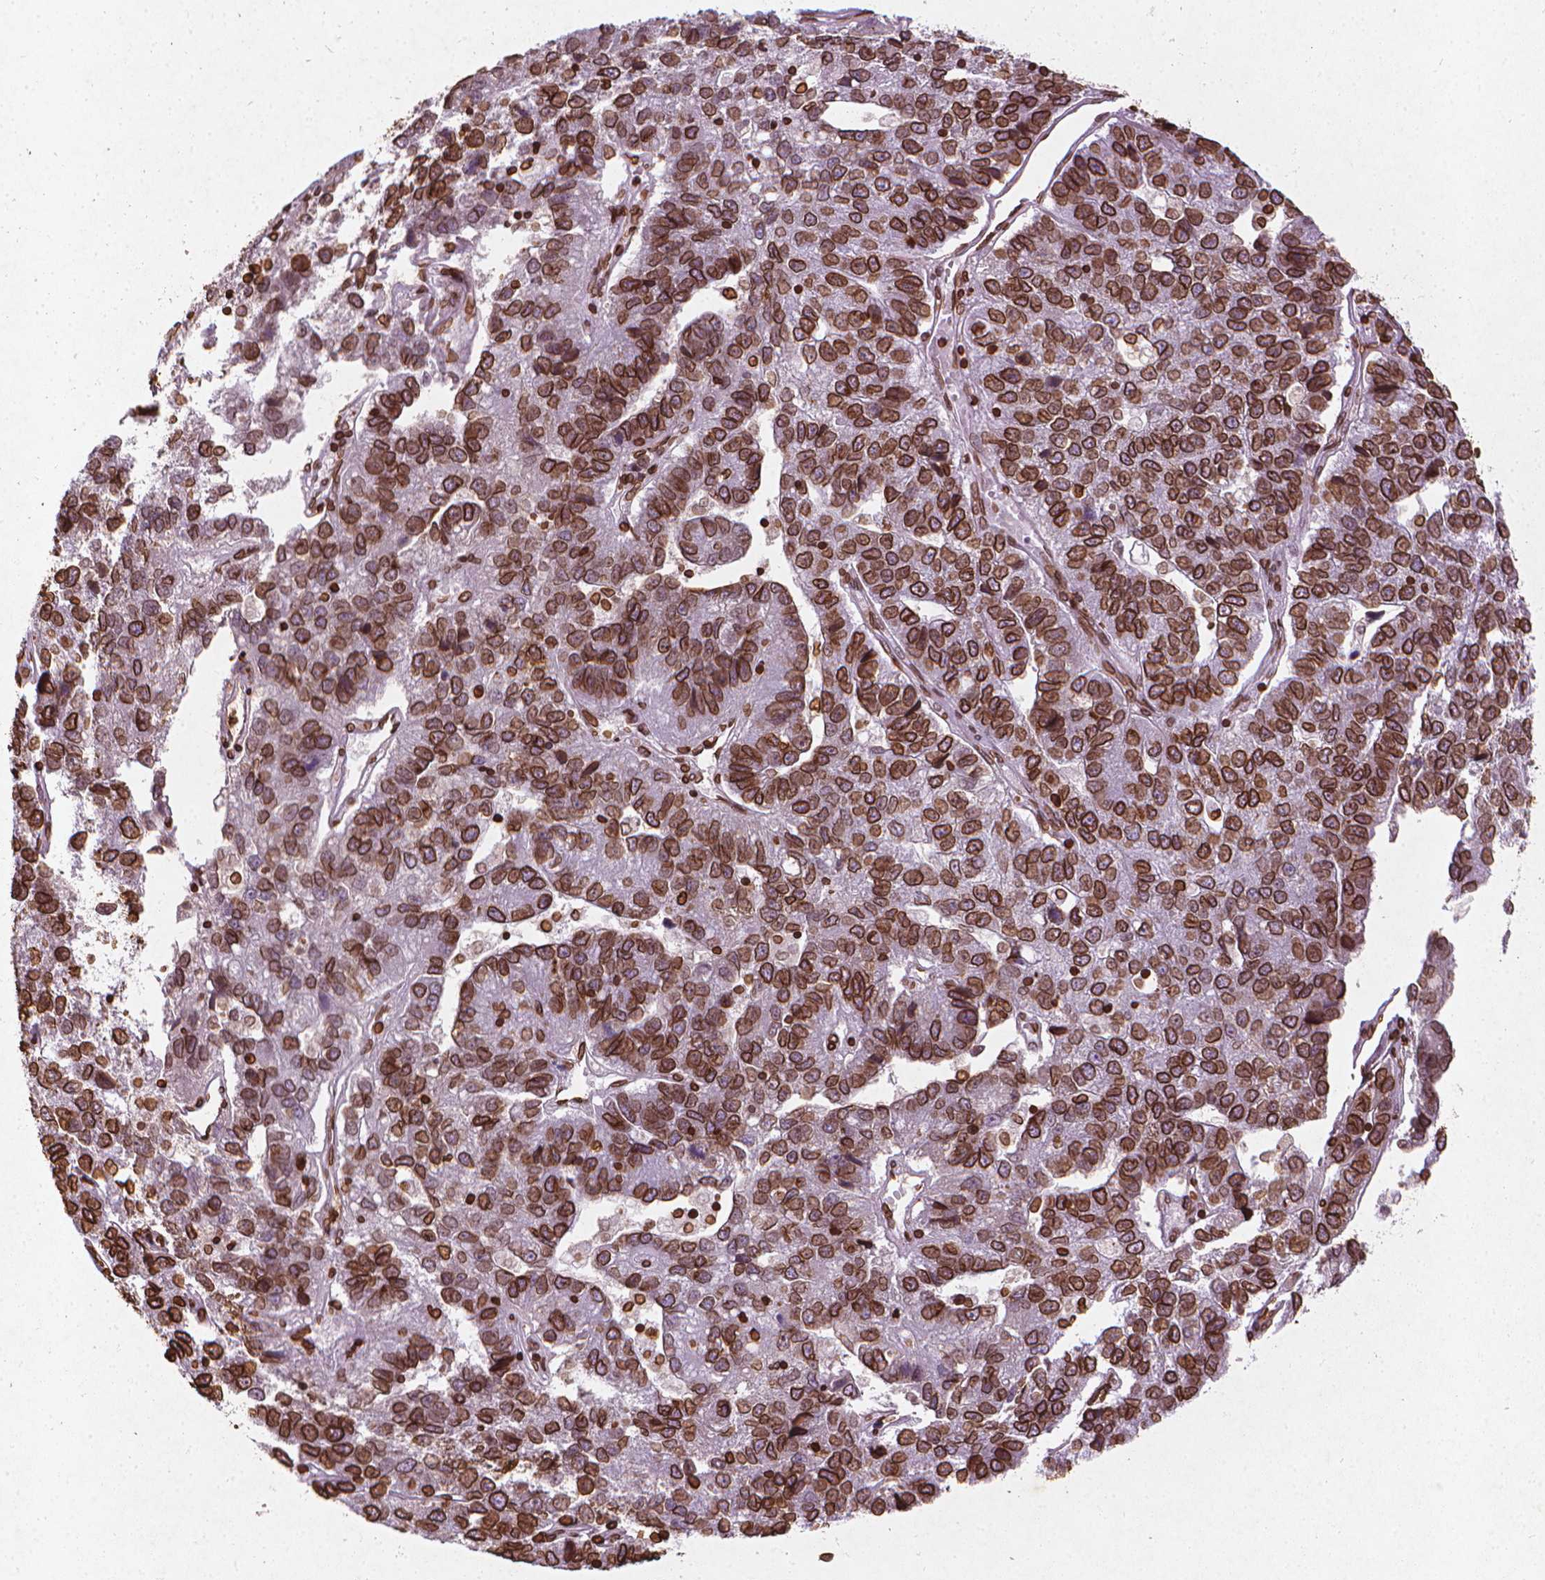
{"staining": {"intensity": "strong", "quantity": "25%-75%", "location": "cytoplasmic/membranous,nuclear"}, "tissue": "pancreatic cancer", "cell_type": "Tumor cells", "image_type": "cancer", "snomed": [{"axis": "morphology", "description": "Adenocarcinoma, NOS"}, {"axis": "topography", "description": "Pancreas"}], "caption": "Immunohistochemistry histopathology image of neoplastic tissue: human adenocarcinoma (pancreatic) stained using IHC demonstrates high levels of strong protein expression localized specifically in the cytoplasmic/membranous and nuclear of tumor cells, appearing as a cytoplasmic/membranous and nuclear brown color.", "gene": "LMNB1", "patient": {"sex": "female", "age": 61}}